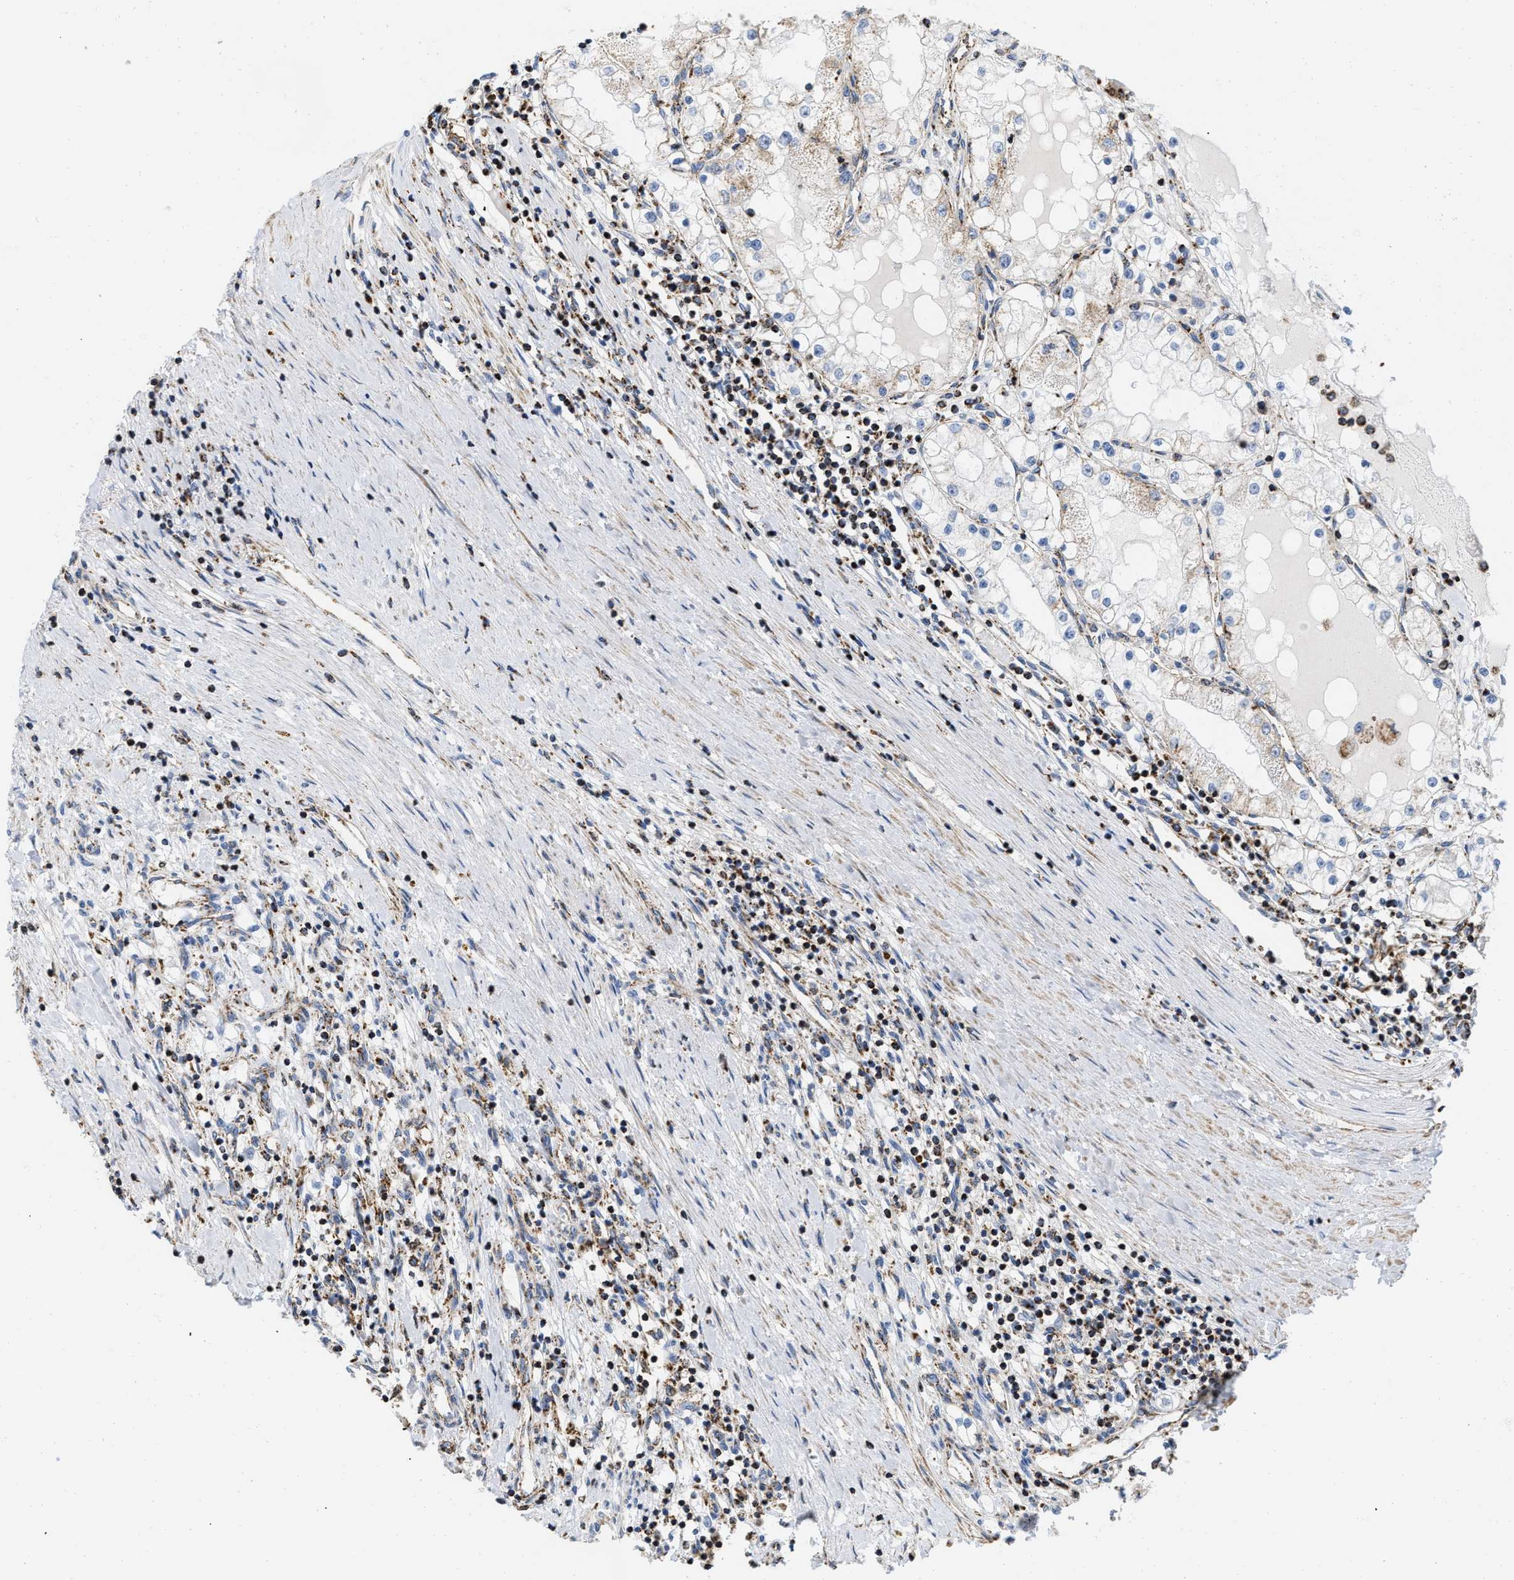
{"staining": {"intensity": "moderate", "quantity": "<25%", "location": "cytoplasmic/membranous"}, "tissue": "renal cancer", "cell_type": "Tumor cells", "image_type": "cancer", "snomed": [{"axis": "morphology", "description": "Adenocarcinoma, NOS"}, {"axis": "topography", "description": "Kidney"}], "caption": "Immunohistochemical staining of adenocarcinoma (renal) demonstrates moderate cytoplasmic/membranous protein staining in about <25% of tumor cells.", "gene": "GRB10", "patient": {"sex": "male", "age": 68}}